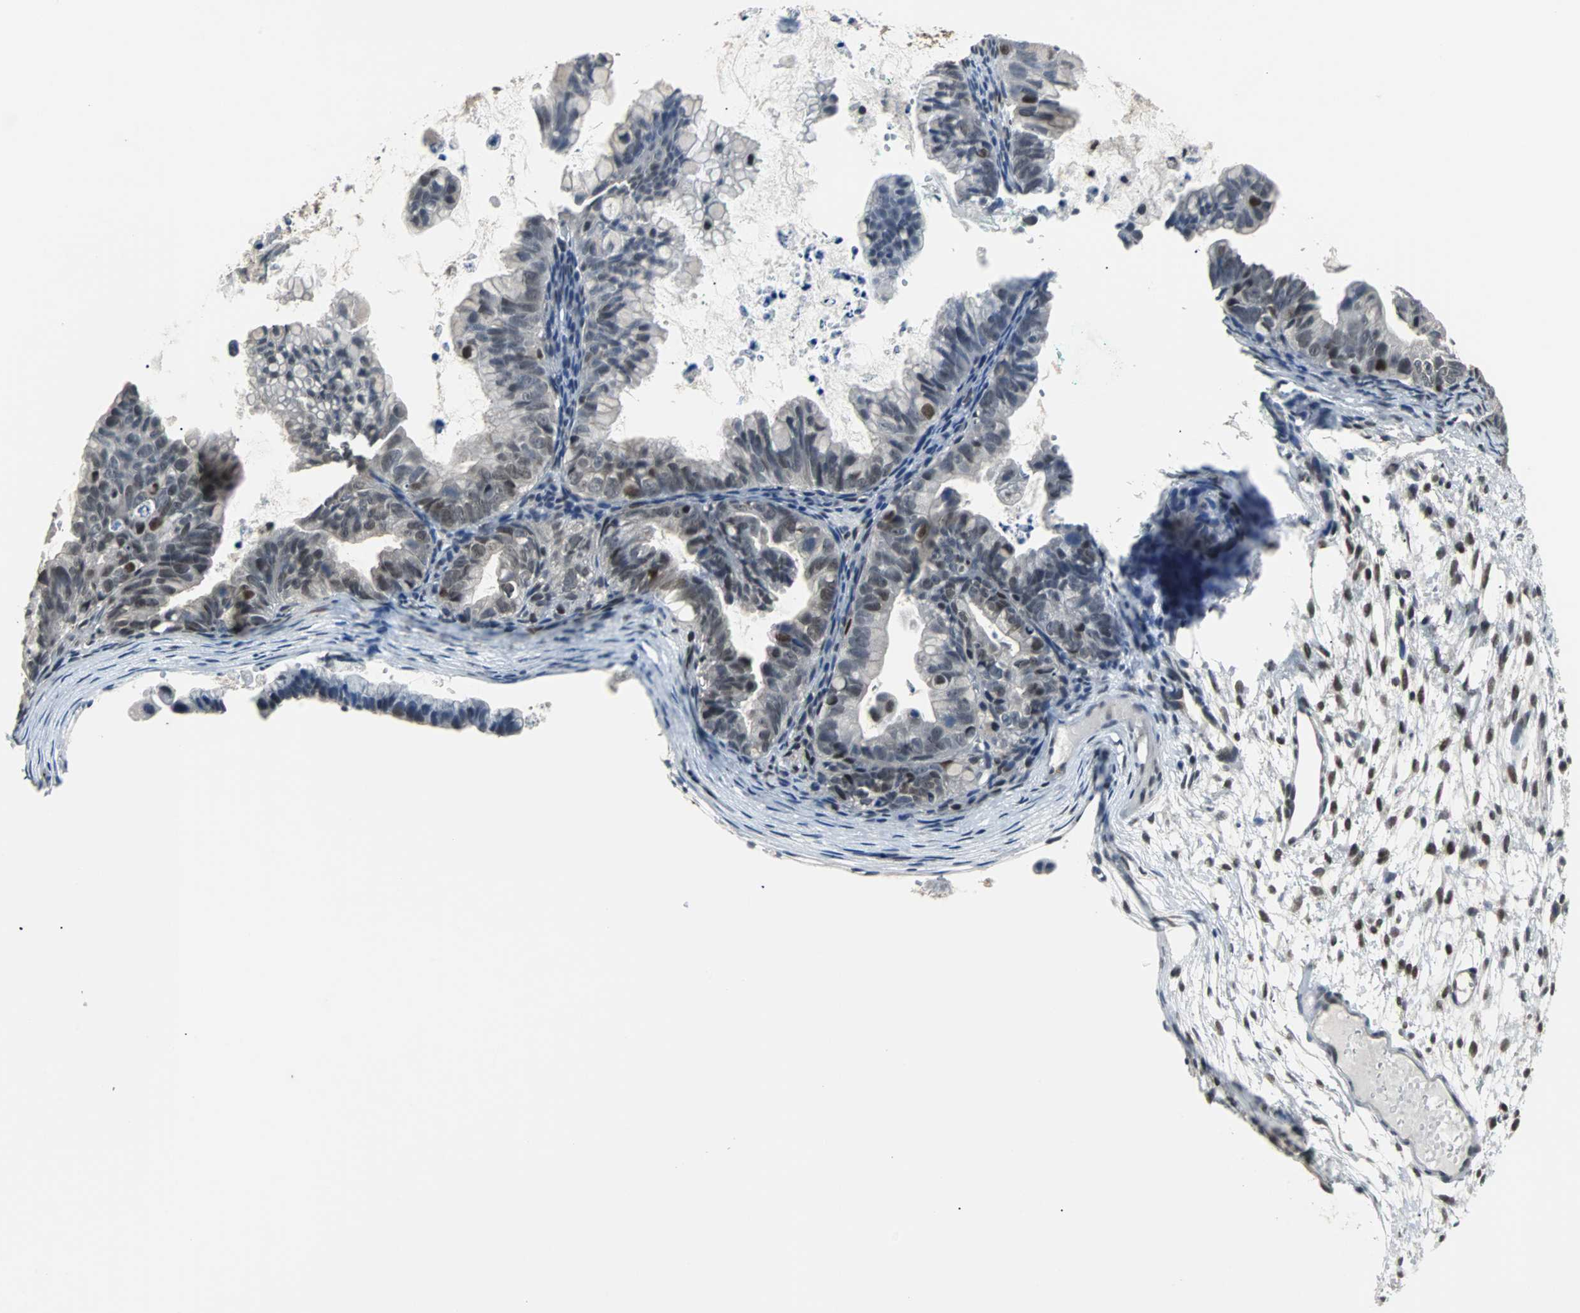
{"staining": {"intensity": "moderate", "quantity": "<25%", "location": "nuclear"}, "tissue": "ovarian cancer", "cell_type": "Tumor cells", "image_type": "cancer", "snomed": [{"axis": "morphology", "description": "Cystadenocarcinoma, mucinous, NOS"}, {"axis": "topography", "description": "Ovary"}], "caption": "Immunohistochemical staining of mucinous cystadenocarcinoma (ovarian) reveals moderate nuclear protein positivity in about <25% of tumor cells. Nuclei are stained in blue.", "gene": "SIRT1", "patient": {"sex": "female", "age": 36}}